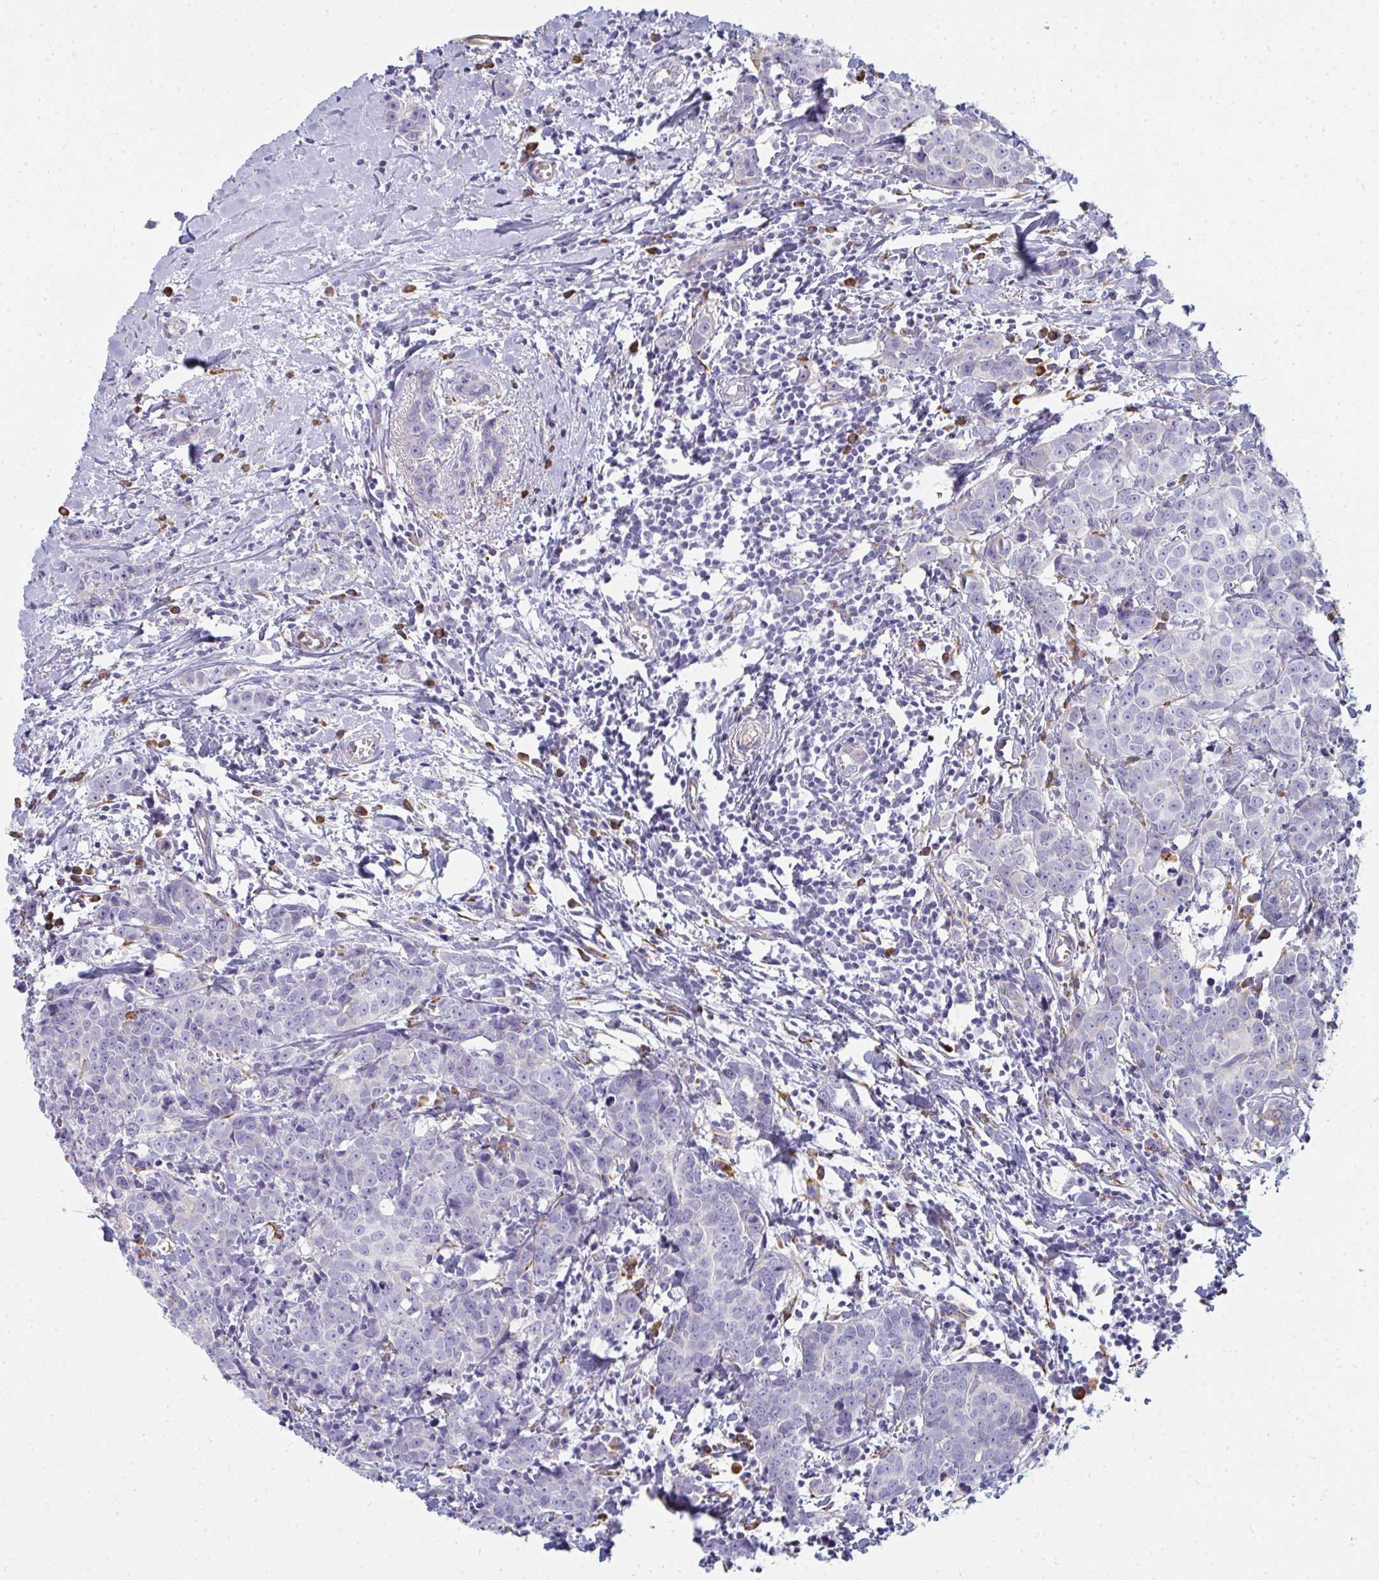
{"staining": {"intensity": "negative", "quantity": "none", "location": "none"}, "tissue": "breast cancer", "cell_type": "Tumor cells", "image_type": "cancer", "snomed": [{"axis": "morphology", "description": "Duct carcinoma"}, {"axis": "topography", "description": "Breast"}], "caption": "The image shows no significant staining in tumor cells of breast cancer (infiltrating ductal carcinoma).", "gene": "SHROOM1", "patient": {"sex": "female", "age": 80}}